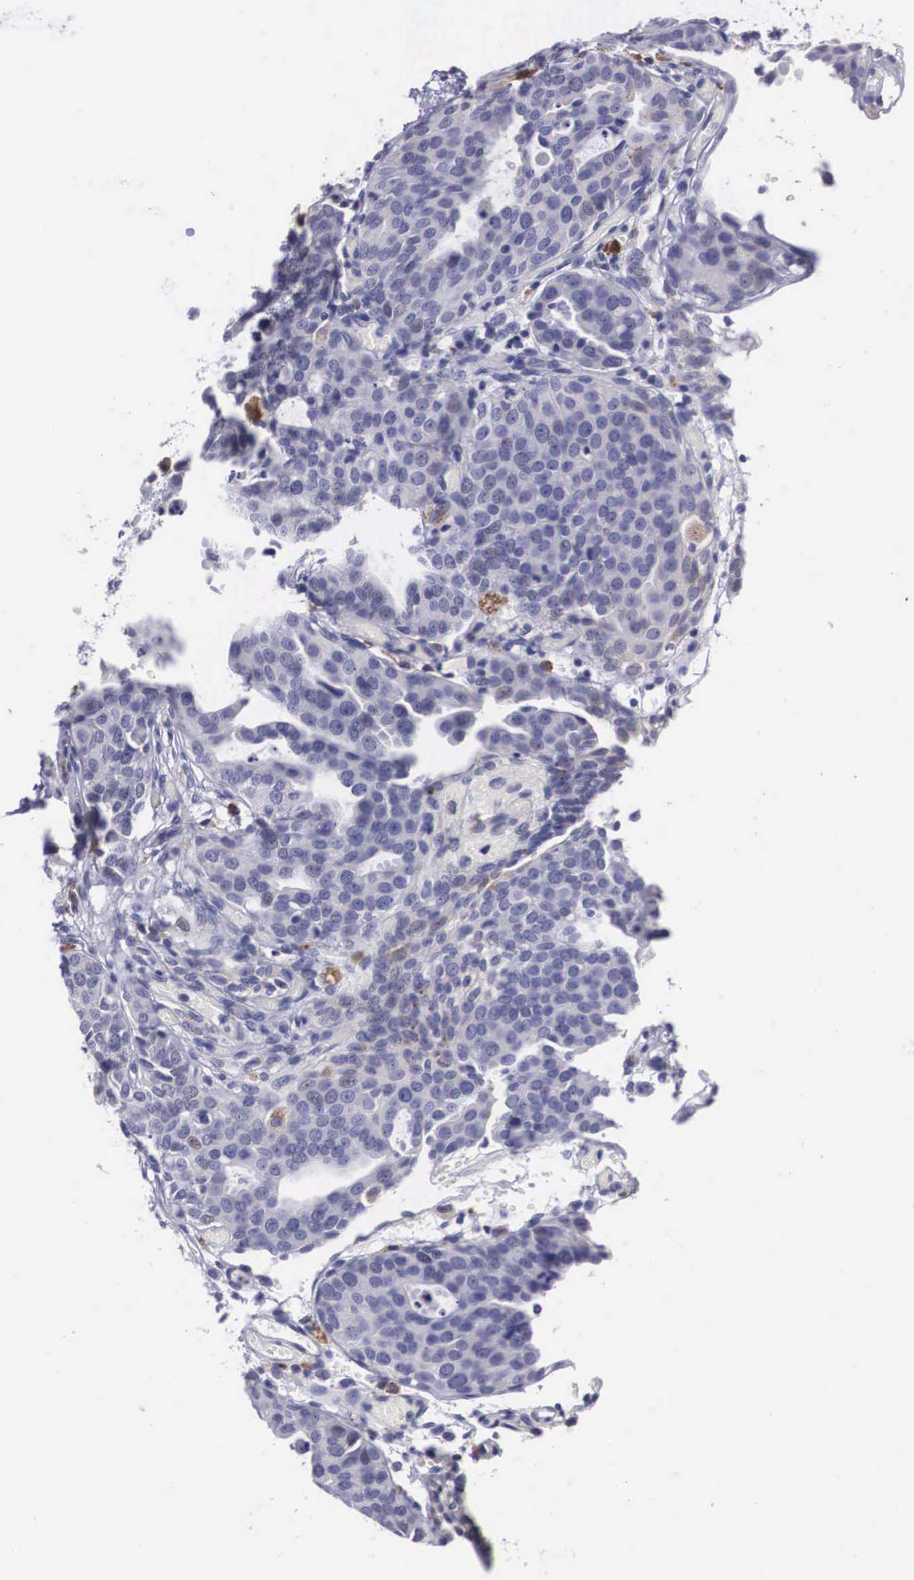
{"staining": {"intensity": "moderate", "quantity": "<25%", "location": "cytoplasmic/membranous"}, "tissue": "urothelial cancer", "cell_type": "Tumor cells", "image_type": "cancer", "snomed": [{"axis": "morphology", "description": "Urothelial carcinoma, High grade"}, {"axis": "topography", "description": "Urinary bladder"}], "caption": "Protein positivity by immunohistochemistry reveals moderate cytoplasmic/membranous expression in approximately <25% of tumor cells in urothelial cancer.", "gene": "CRELD2", "patient": {"sex": "male", "age": 78}}